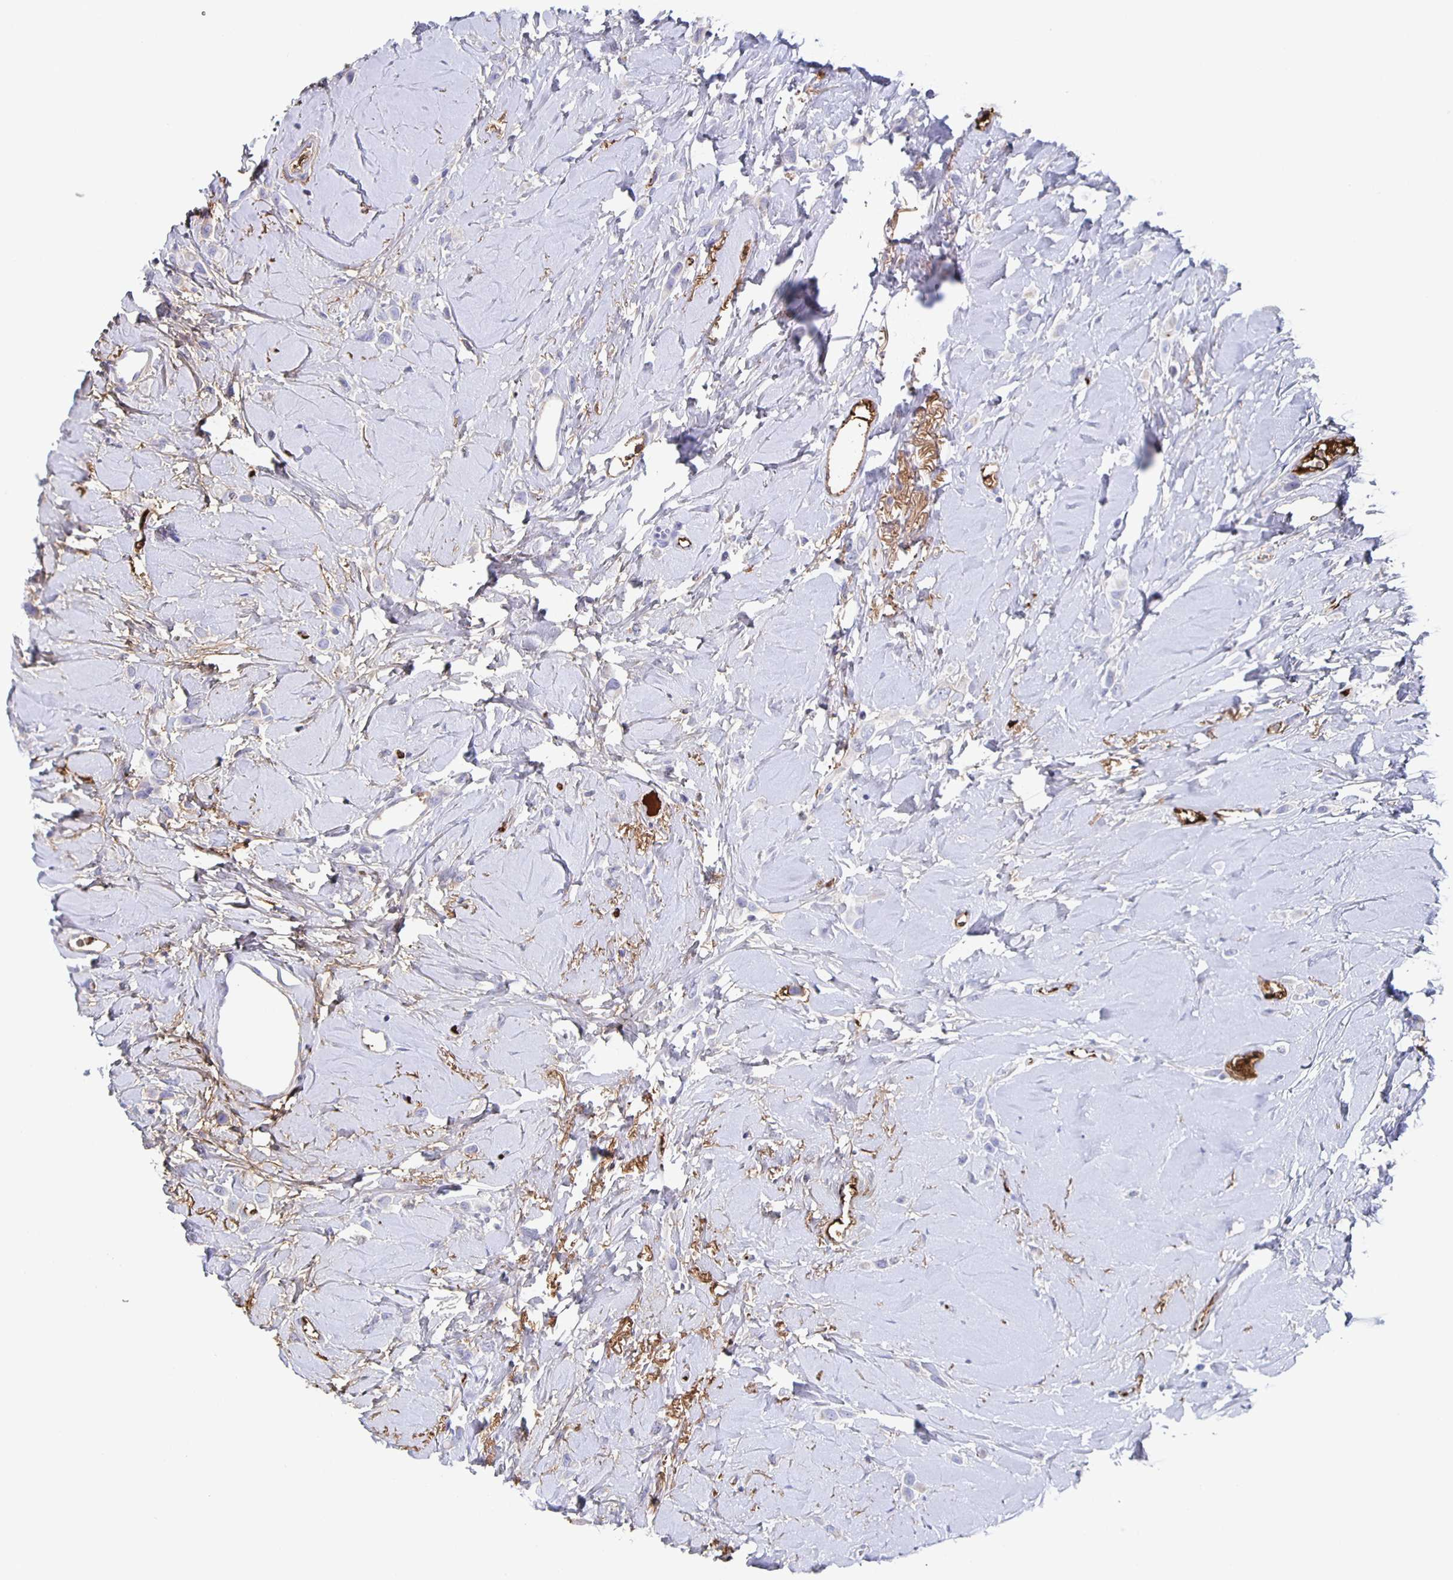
{"staining": {"intensity": "negative", "quantity": "none", "location": "none"}, "tissue": "breast cancer", "cell_type": "Tumor cells", "image_type": "cancer", "snomed": [{"axis": "morphology", "description": "Lobular carcinoma"}, {"axis": "topography", "description": "Breast"}], "caption": "High power microscopy histopathology image of an immunohistochemistry photomicrograph of breast lobular carcinoma, revealing no significant expression in tumor cells.", "gene": "FGA", "patient": {"sex": "female", "age": 66}}